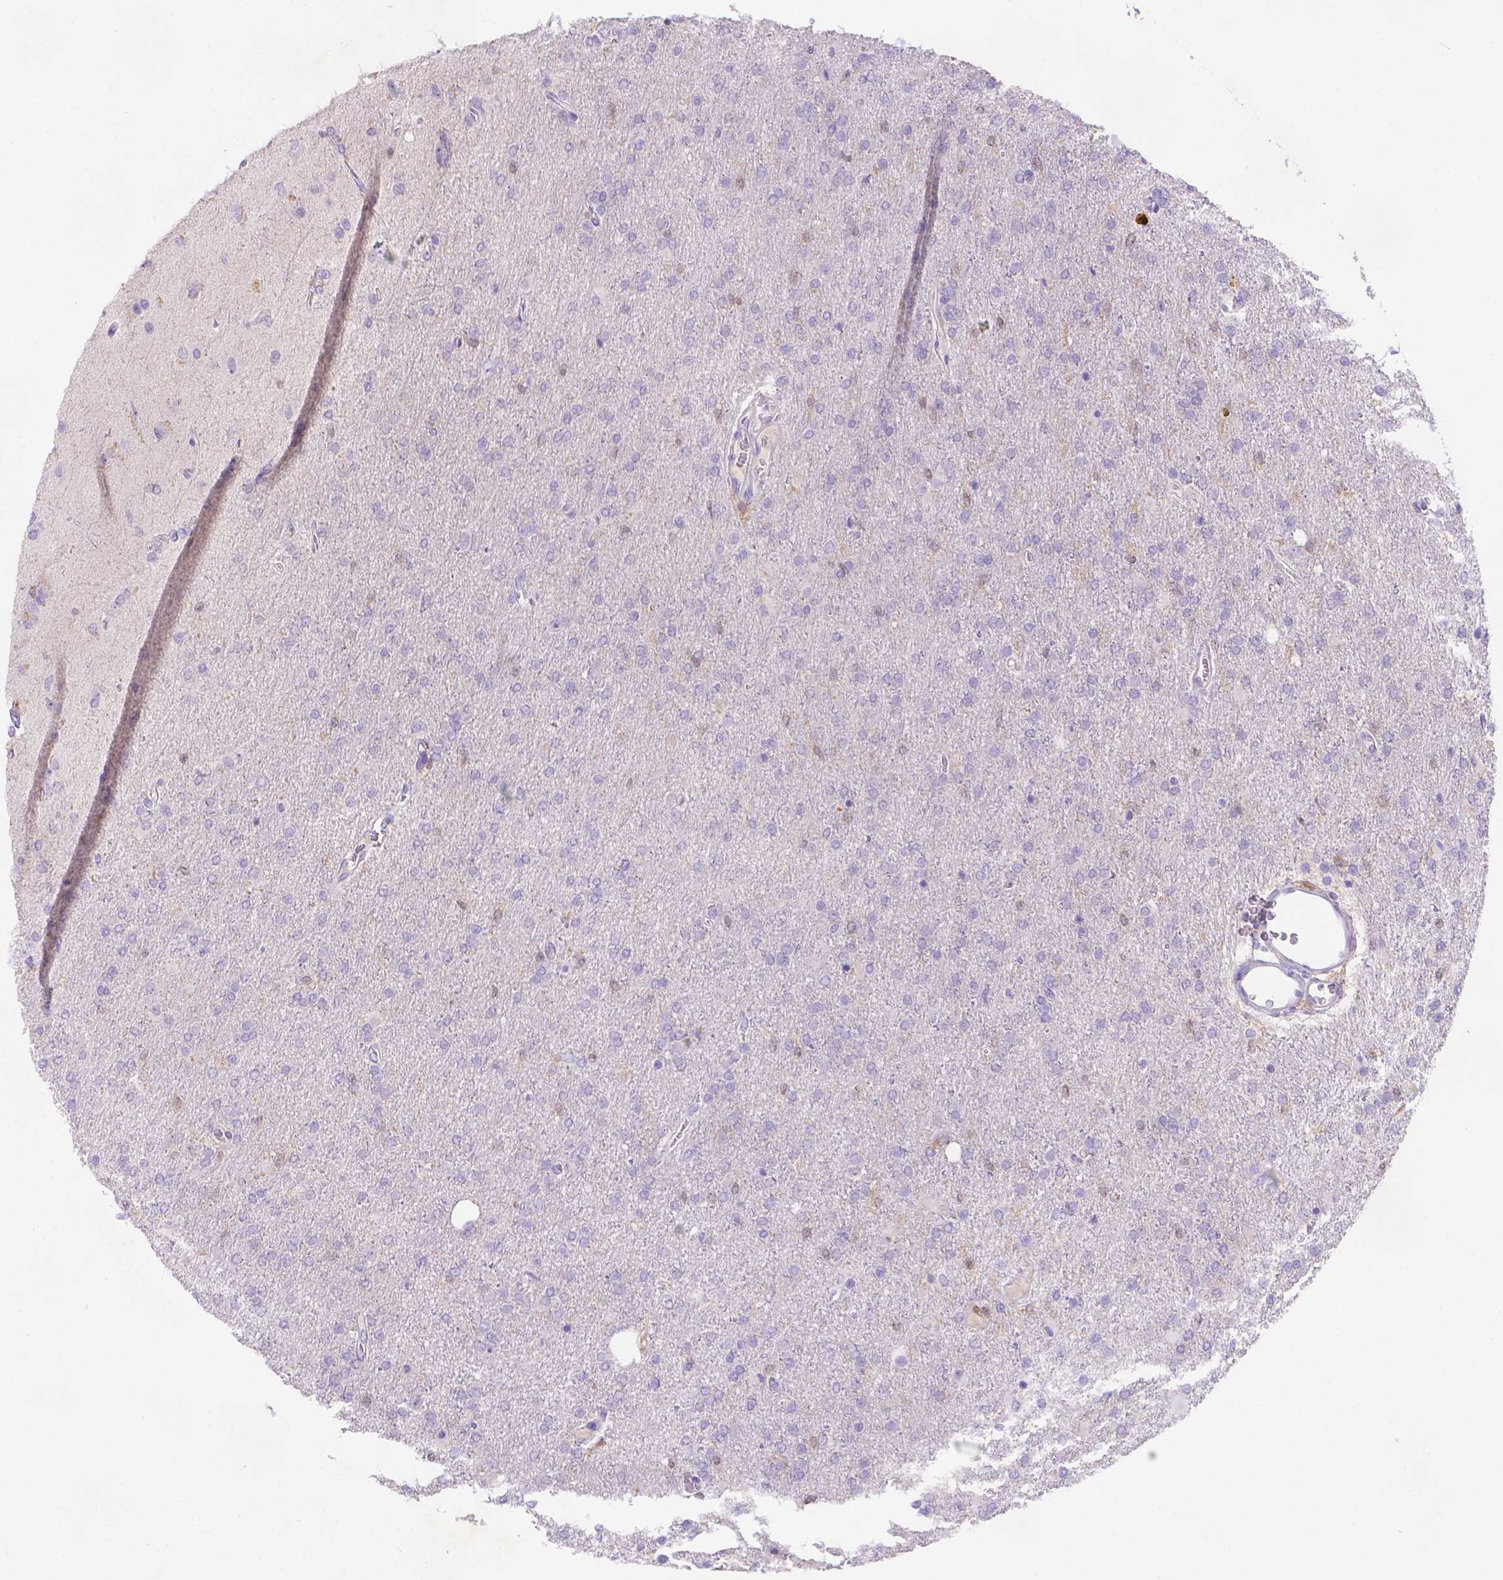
{"staining": {"intensity": "negative", "quantity": "none", "location": "none"}, "tissue": "glioma", "cell_type": "Tumor cells", "image_type": "cancer", "snomed": [{"axis": "morphology", "description": "Glioma, malignant, High grade"}, {"axis": "topography", "description": "Cerebral cortex"}], "caption": "Micrograph shows no significant protein positivity in tumor cells of high-grade glioma (malignant). (DAB immunohistochemistry with hematoxylin counter stain).", "gene": "FGD2", "patient": {"sex": "male", "age": 70}}